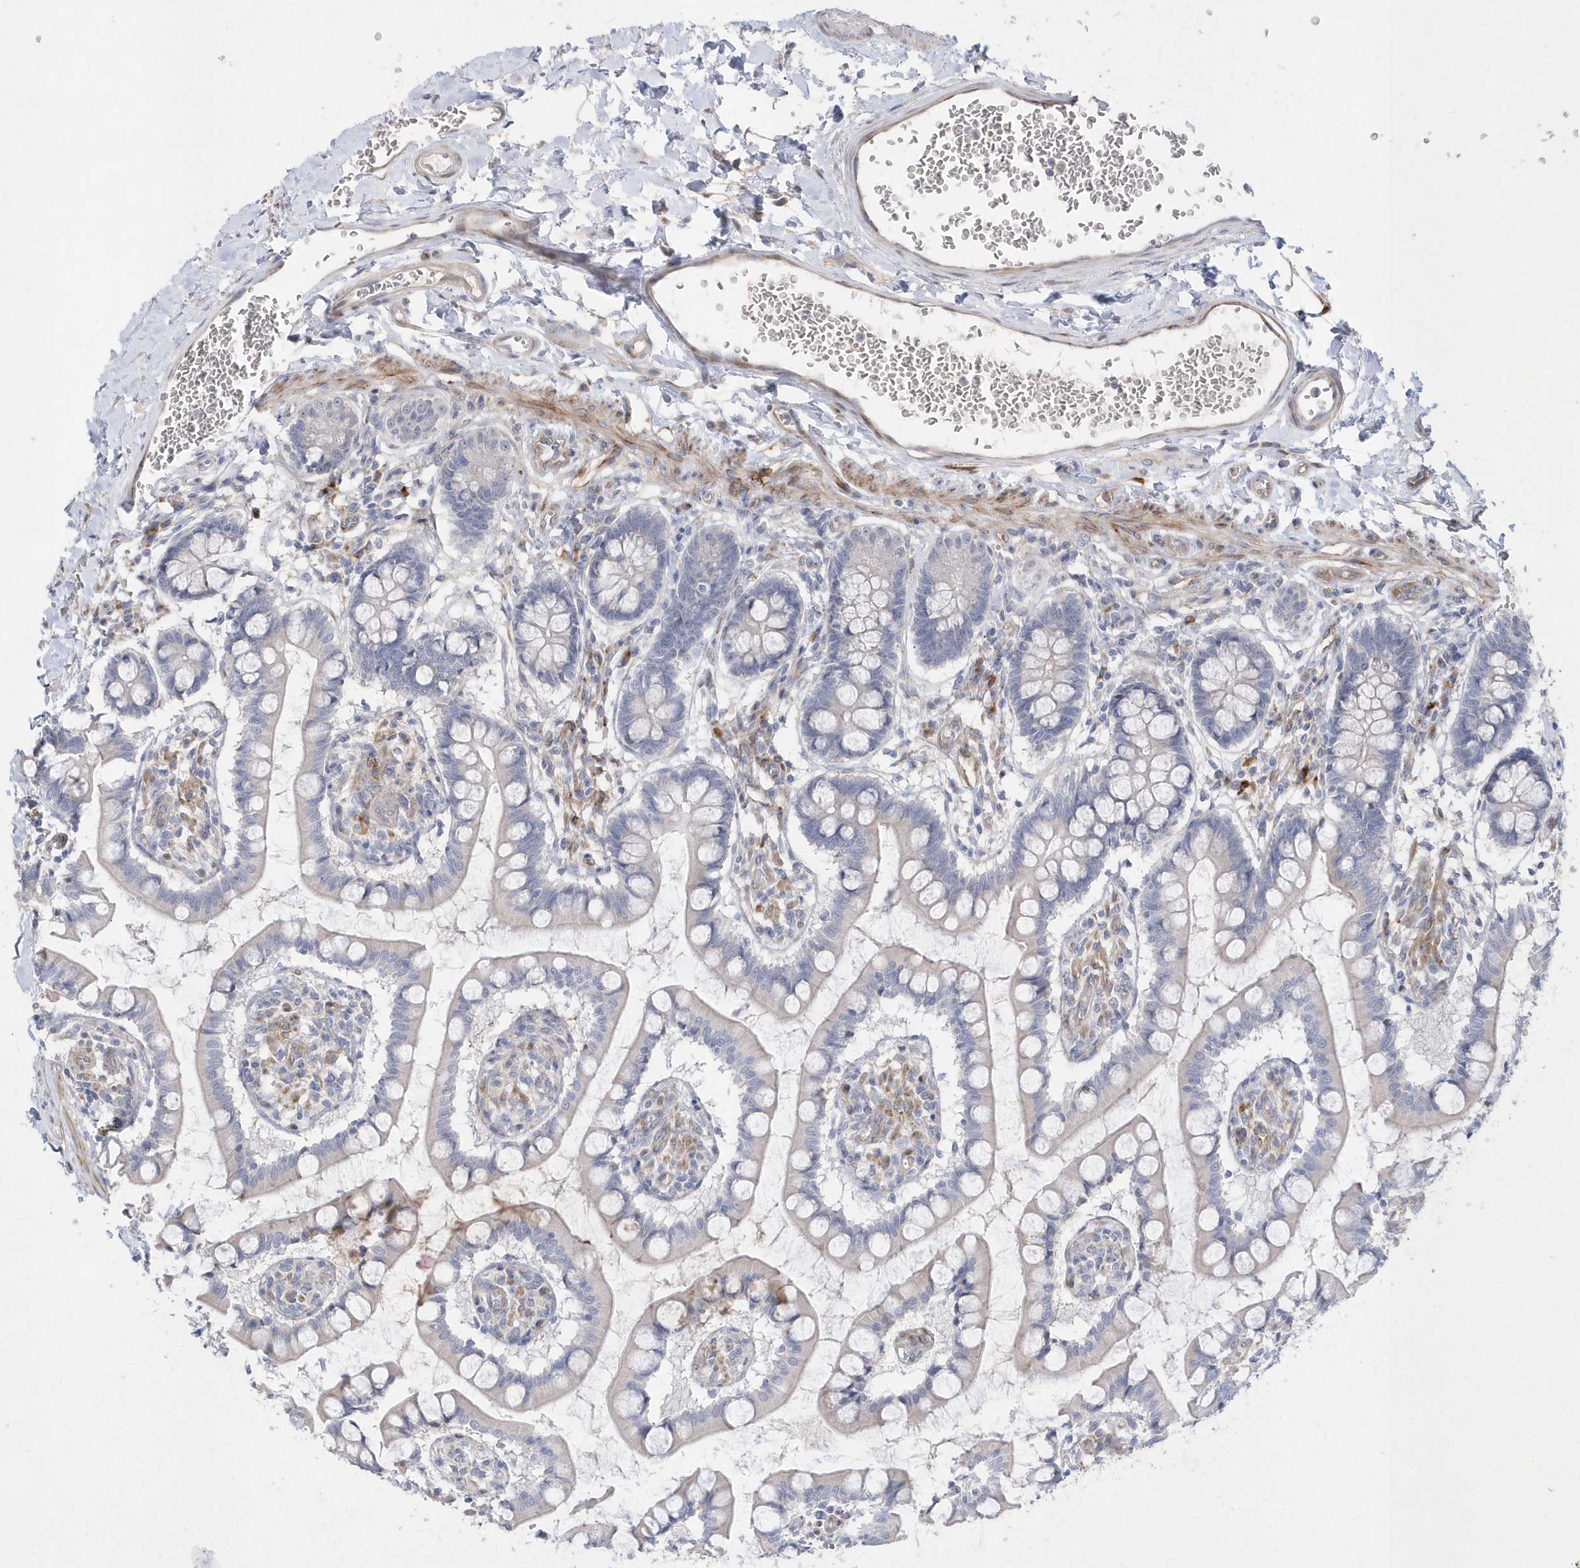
{"staining": {"intensity": "negative", "quantity": "none", "location": "none"}, "tissue": "small intestine", "cell_type": "Glandular cells", "image_type": "normal", "snomed": [{"axis": "morphology", "description": "Normal tissue, NOS"}, {"axis": "topography", "description": "Small intestine"}], "caption": "An immunohistochemistry (IHC) micrograph of unremarkable small intestine is shown. There is no staining in glandular cells of small intestine.", "gene": "TMEM132B", "patient": {"sex": "male", "age": 52}}